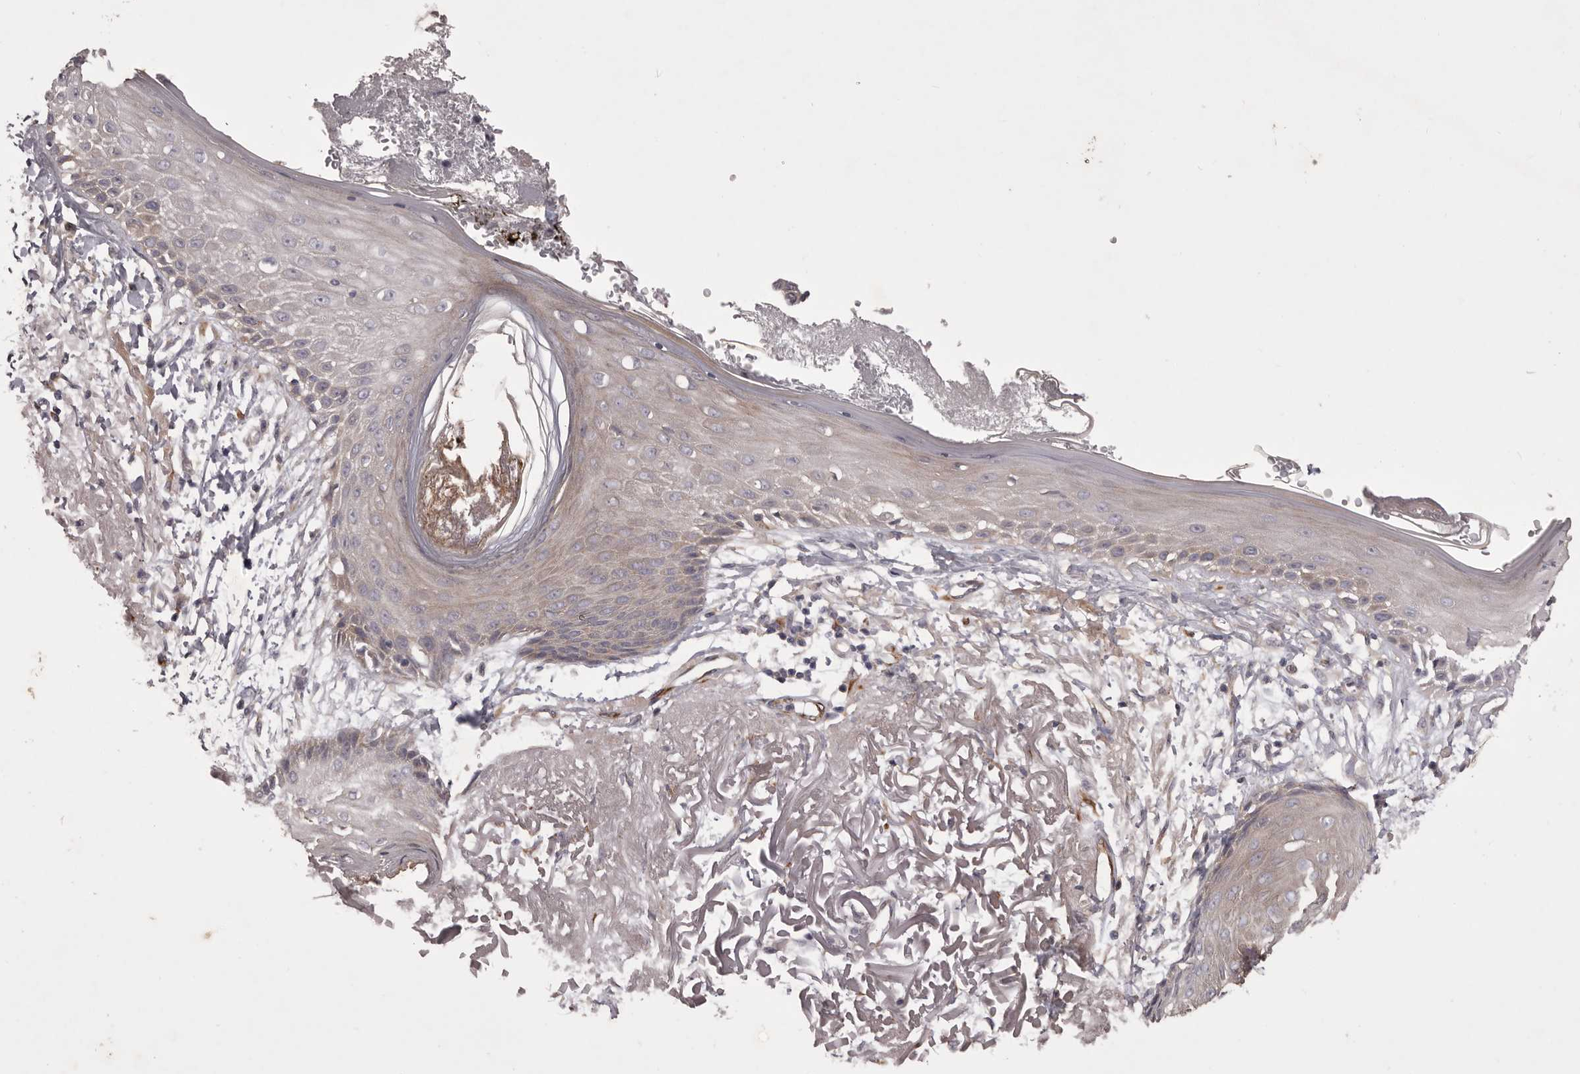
{"staining": {"intensity": "moderate", "quantity": ">75%", "location": "cytoplasmic/membranous"}, "tissue": "skin", "cell_type": "Fibroblasts", "image_type": "normal", "snomed": [{"axis": "morphology", "description": "Normal tissue, NOS"}, {"axis": "topography", "description": "Skin"}, {"axis": "topography", "description": "Skeletal muscle"}], "caption": "About >75% of fibroblasts in benign skin reveal moderate cytoplasmic/membranous protein positivity as visualized by brown immunohistochemical staining.", "gene": "PNRC1", "patient": {"sex": "male", "age": 83}}